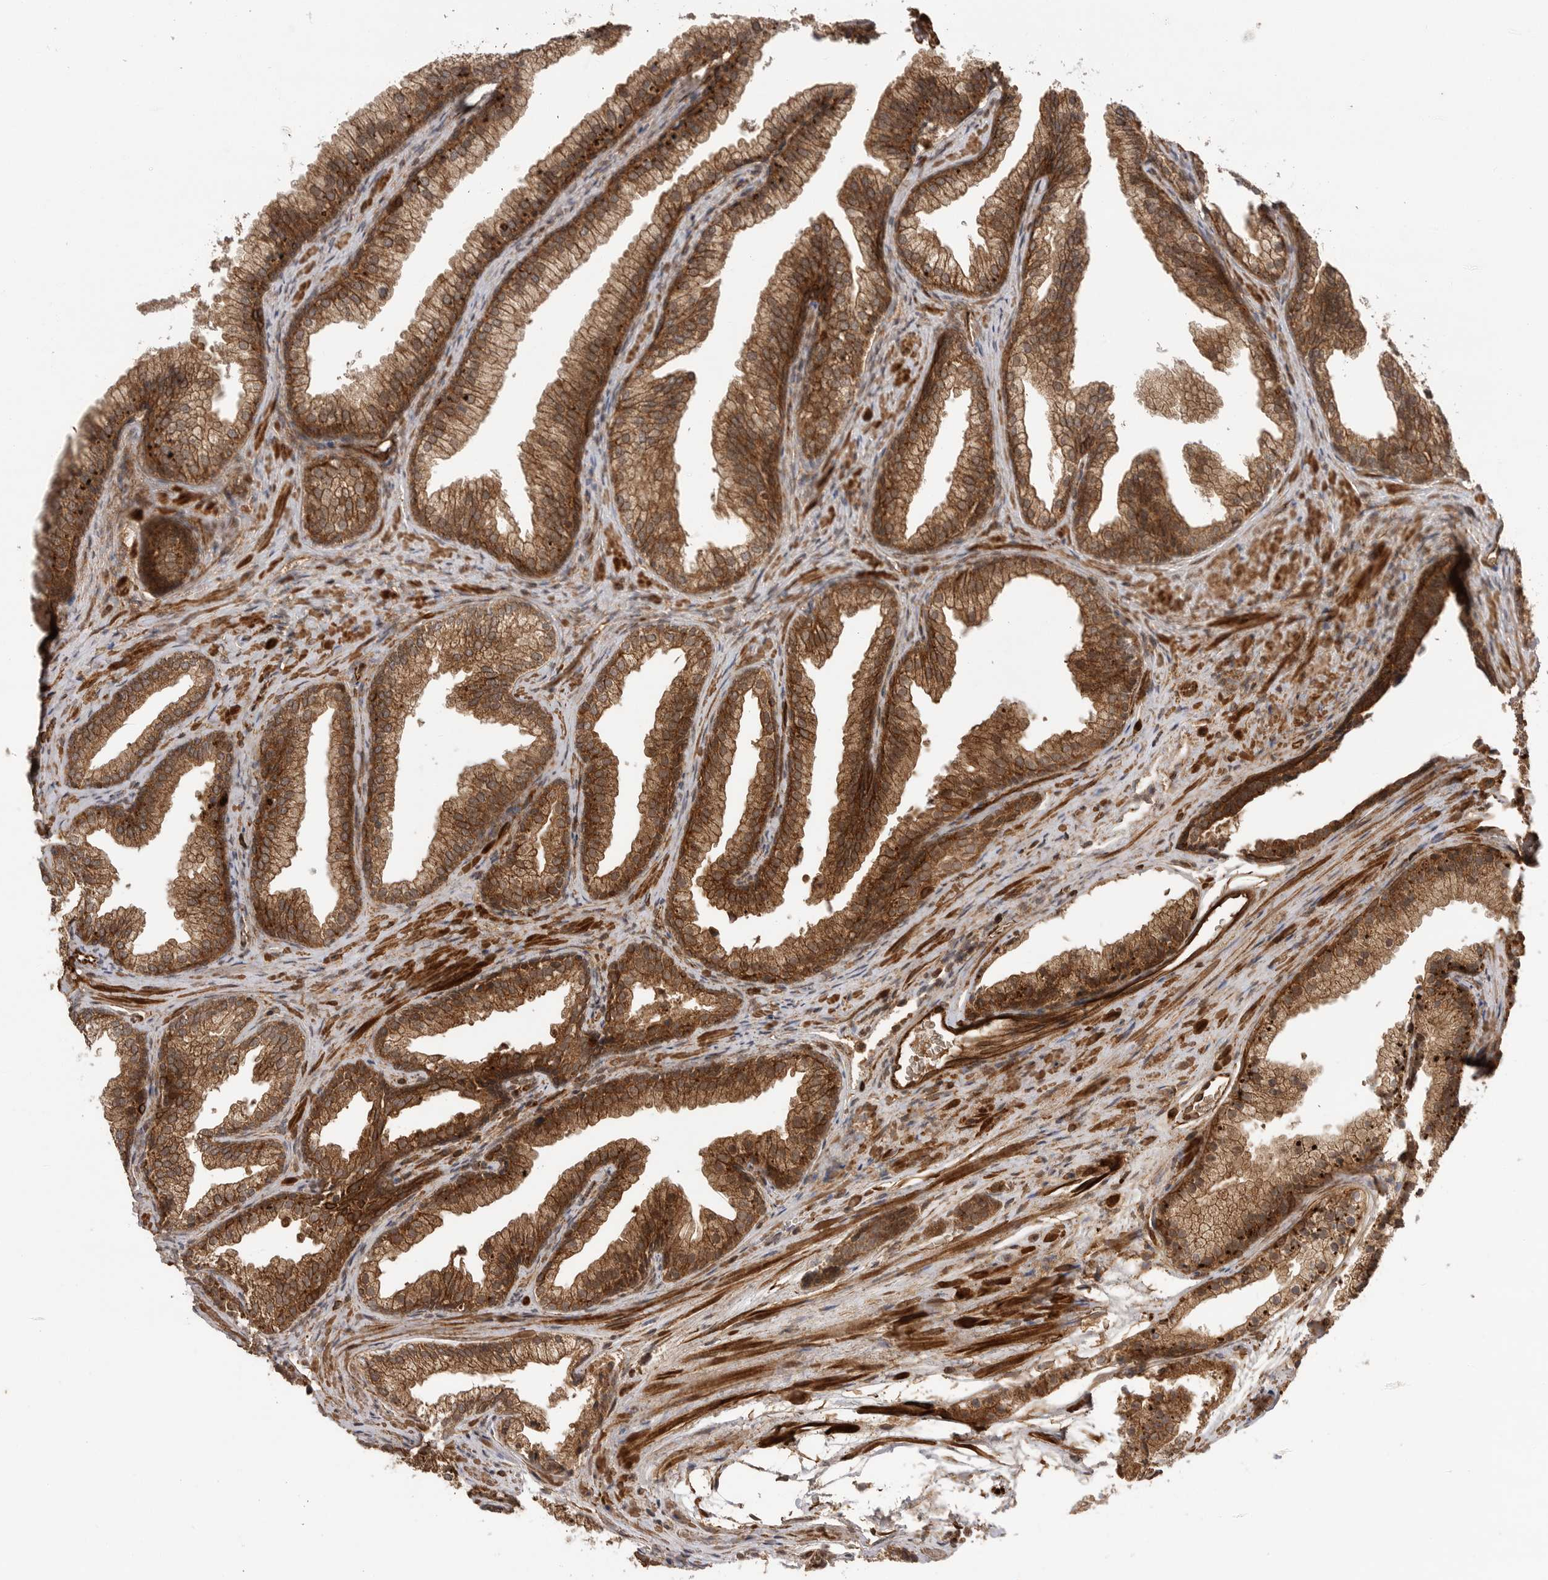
{"staining": {"intensity": "strong", "quantity": ">75%", "location": "cytoplasmic/membranous"}, "tissue": "prostate", "cell_type": "Glandular cells", "image_type": "normal", "snomed": [{"axis": "morphology", "description": "Normal tissue, NOS"}, {"axis": "topography", "description": "Prostate"}], "caption": "A histopathology image of human prostate stained for a protein shows strong cytoplasmic/membranous brown staining in glandular cells. The protein of interest is stained brown, and the nuclei are stained in blue (DAB IHC with brightfield microscopy, high magnification).", "gene": "PRDX4", "patient": {"sex": "male", "age": 76}}